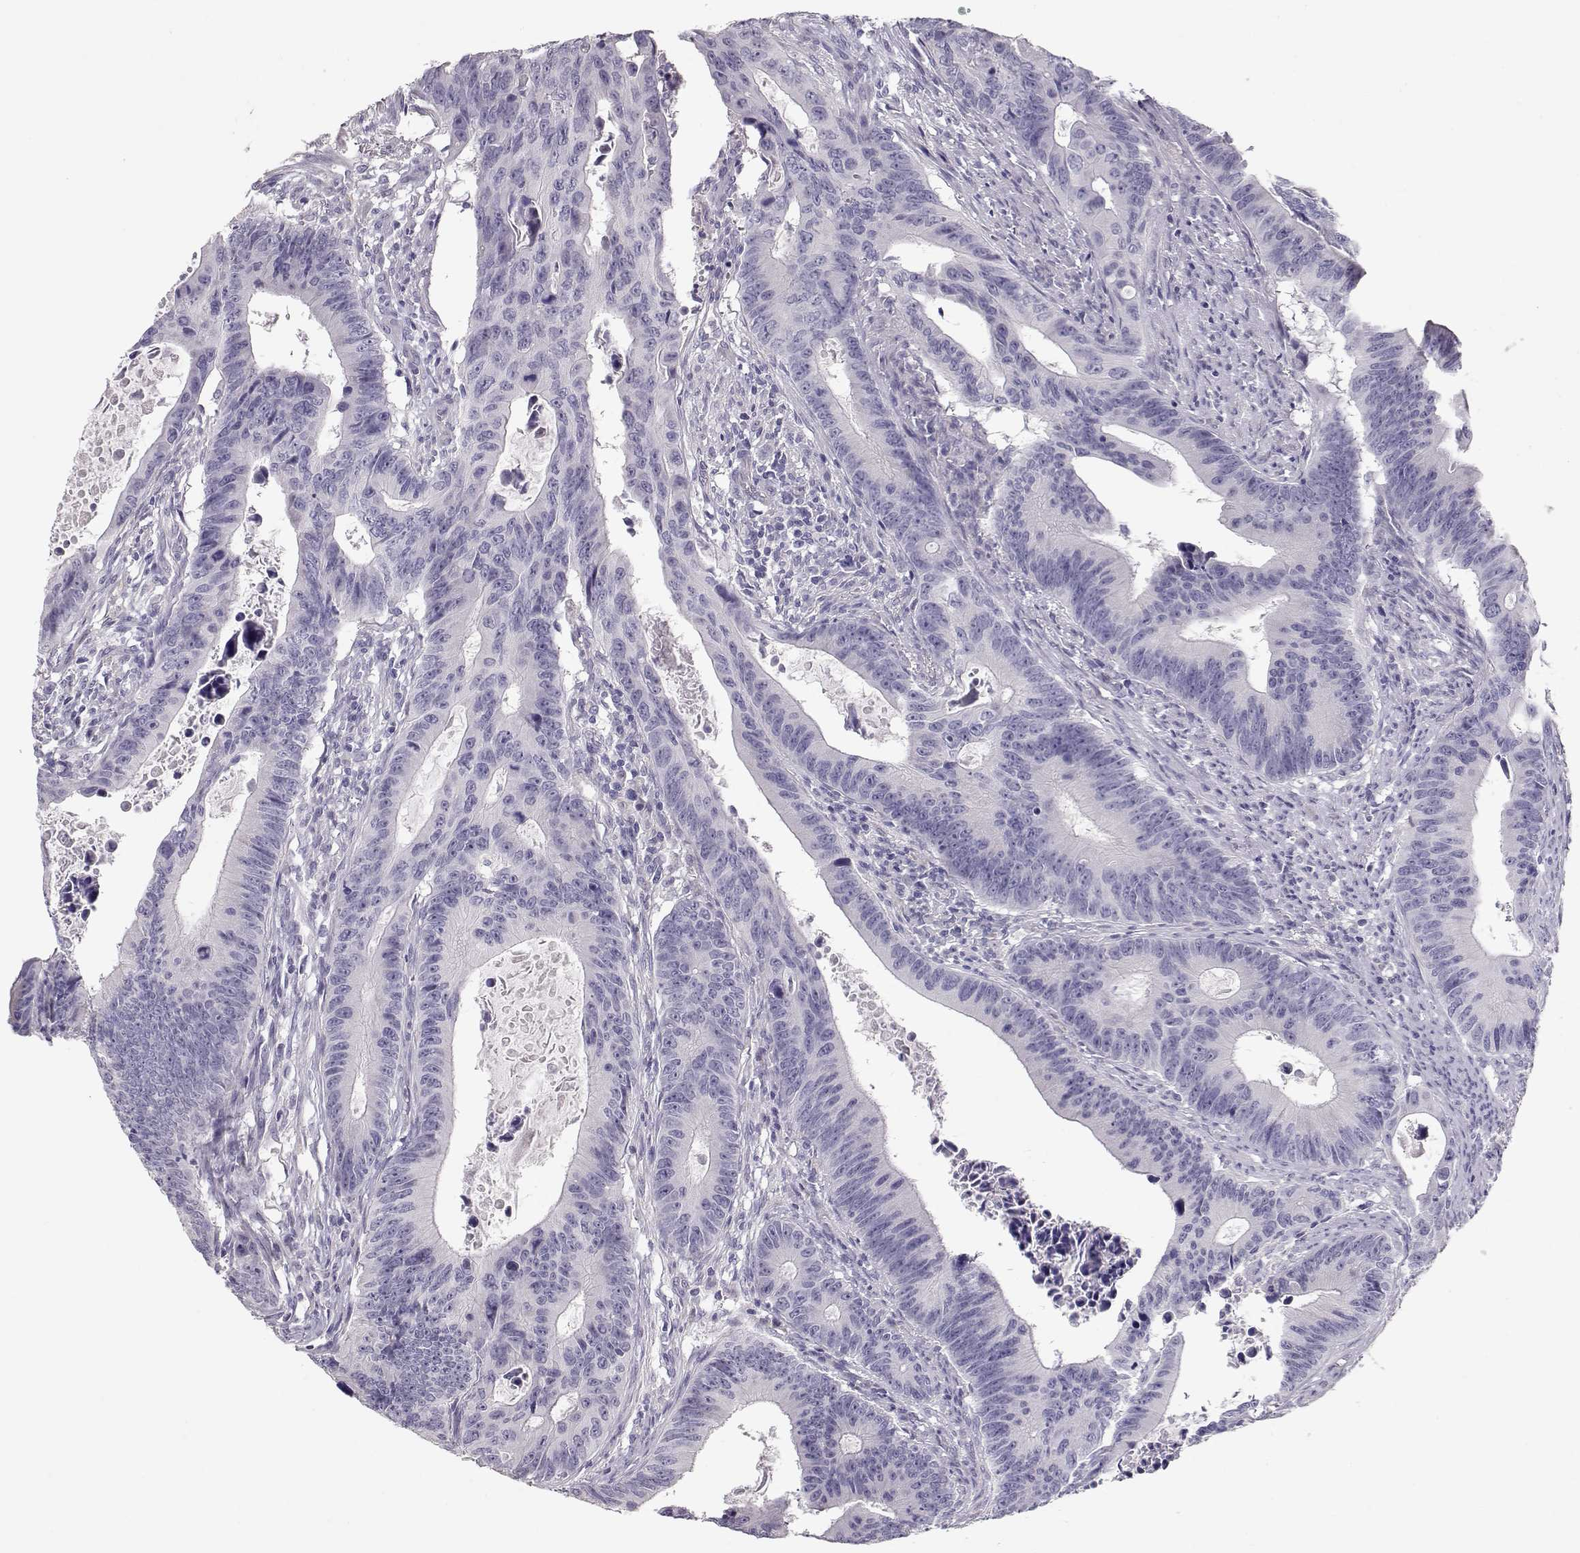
{"staining": {"intensity": "negative", "quantity": "none", "location": "none"}, "tissue": "colorectal cancer", "cell_type": "Tumor cells", "image_type": "cancer", "snomed": [{"axis": "morphology", "description": "Adenocarcinoma, NOS"}, {"axis": "topography", "description": "Colon"}], "caption": "Colorectal cancer stained for a protein using IHC shows no staining tumor cells.", "gene": "SLC18A1", "patient": {"sex": "female", "age": 87}}